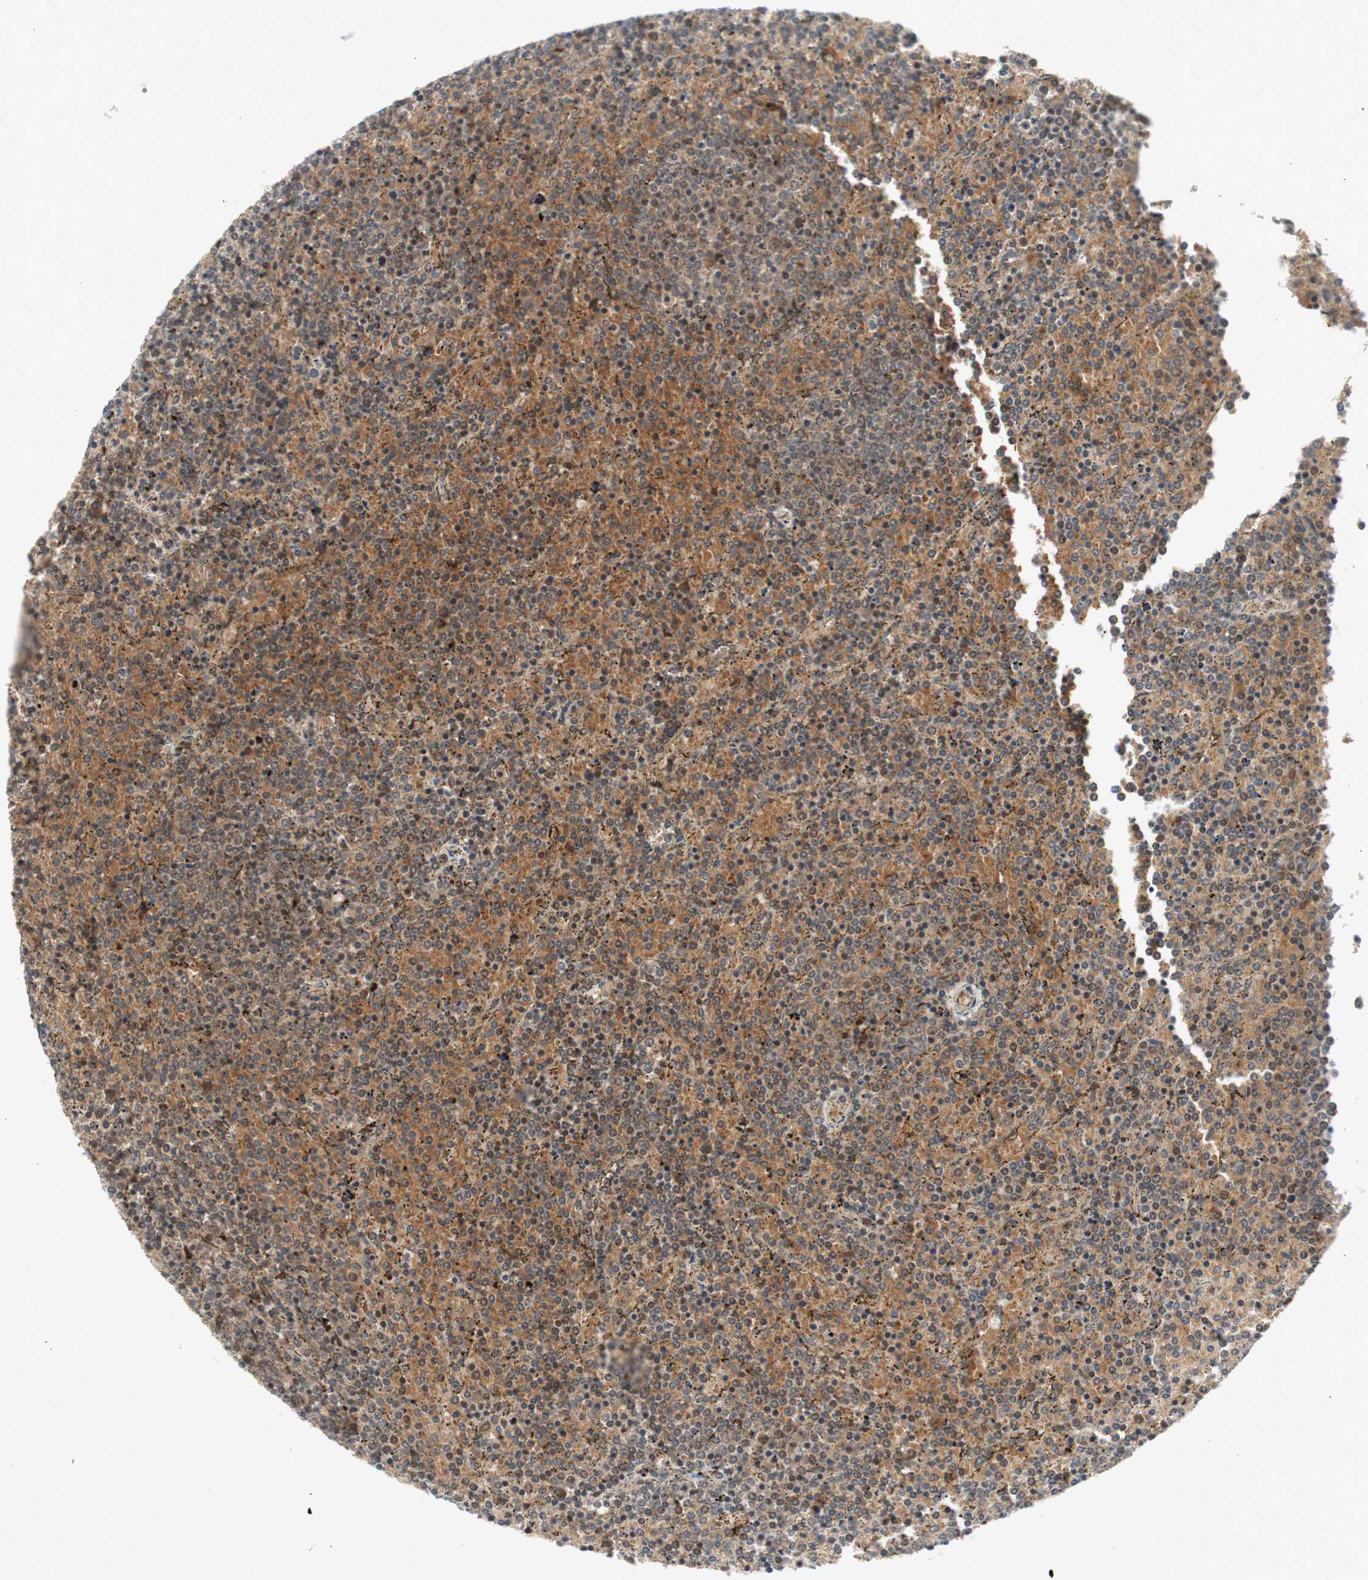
{"staining": {"intensity": "negative", "quantity": "none", "location": "none"}, "tissue": "lymphoma", "cell_type": "Tumor cells", "image_type": "cancer", "snomed": [{"axis": "morphology", "description": "Malignant lymphoma, non-Hodgkin's type, Low grade"}, {"axis": "topography", "description": "Spleen"}], "caption": "Protein analysis of lymphoma demonstrates no significant positivity in tumor cells.", "gene": "TCF12", "patient": {"sex": "female", "age": 77}}